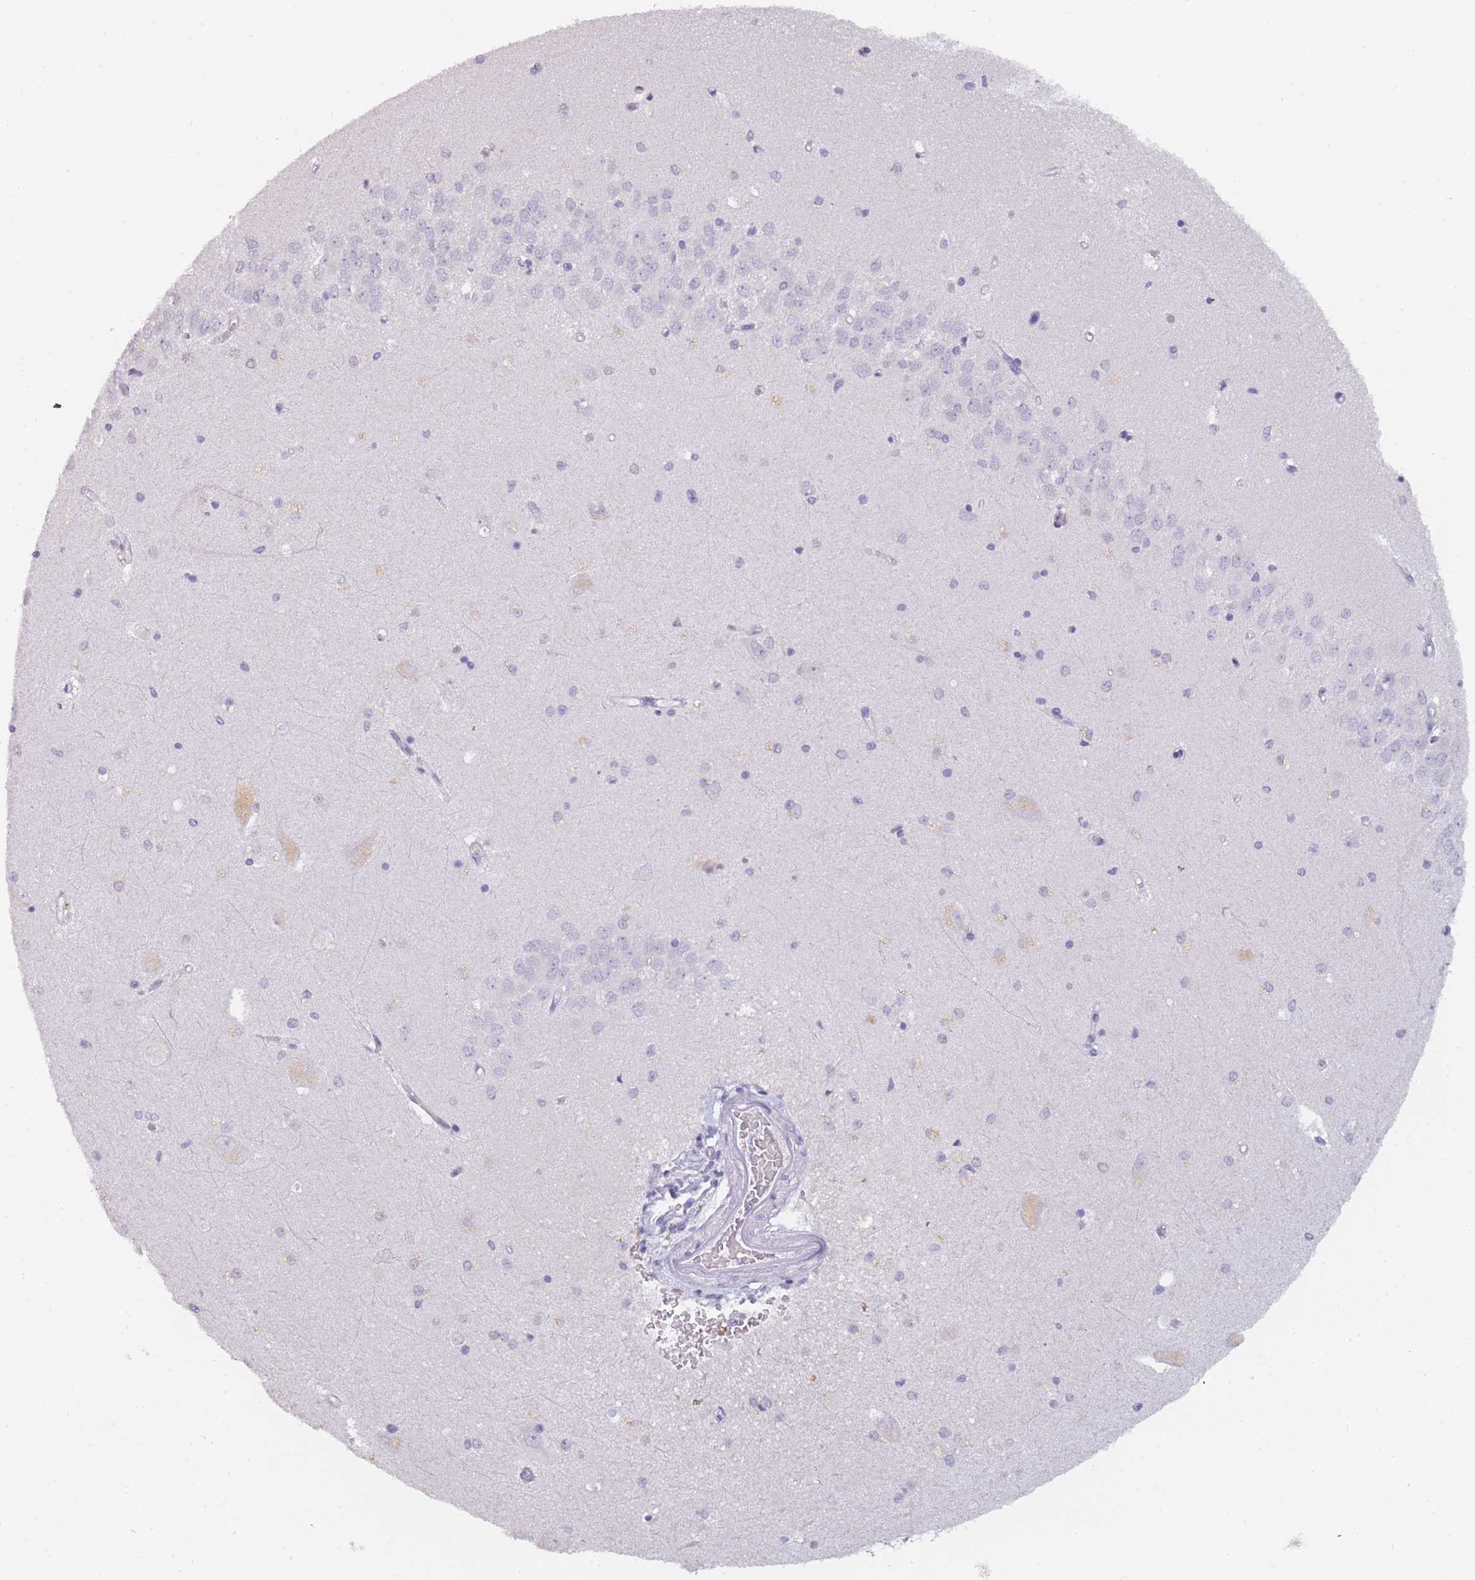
{"staining": {"intensity": "negative", "quantity": "none", "location": "none"}, "tissue": "hippocampus", "cell_type": "Glial cells", "image_type": "normal", "snomed": [{"axis": "morphology", "description": "Normal tissue, NOS"}, {"axis": "topography", "description": "Hippocampus"}], "caption": "An IHC micrograph of normal hippocampus is shown. There is no staining in glial cells of hippocampus. (DAB (3,3'-diaminobenzidine) IHC with hematoxylin counter stain).", "gene": "INS", "patient": {"sex": "male", "age": 45}}